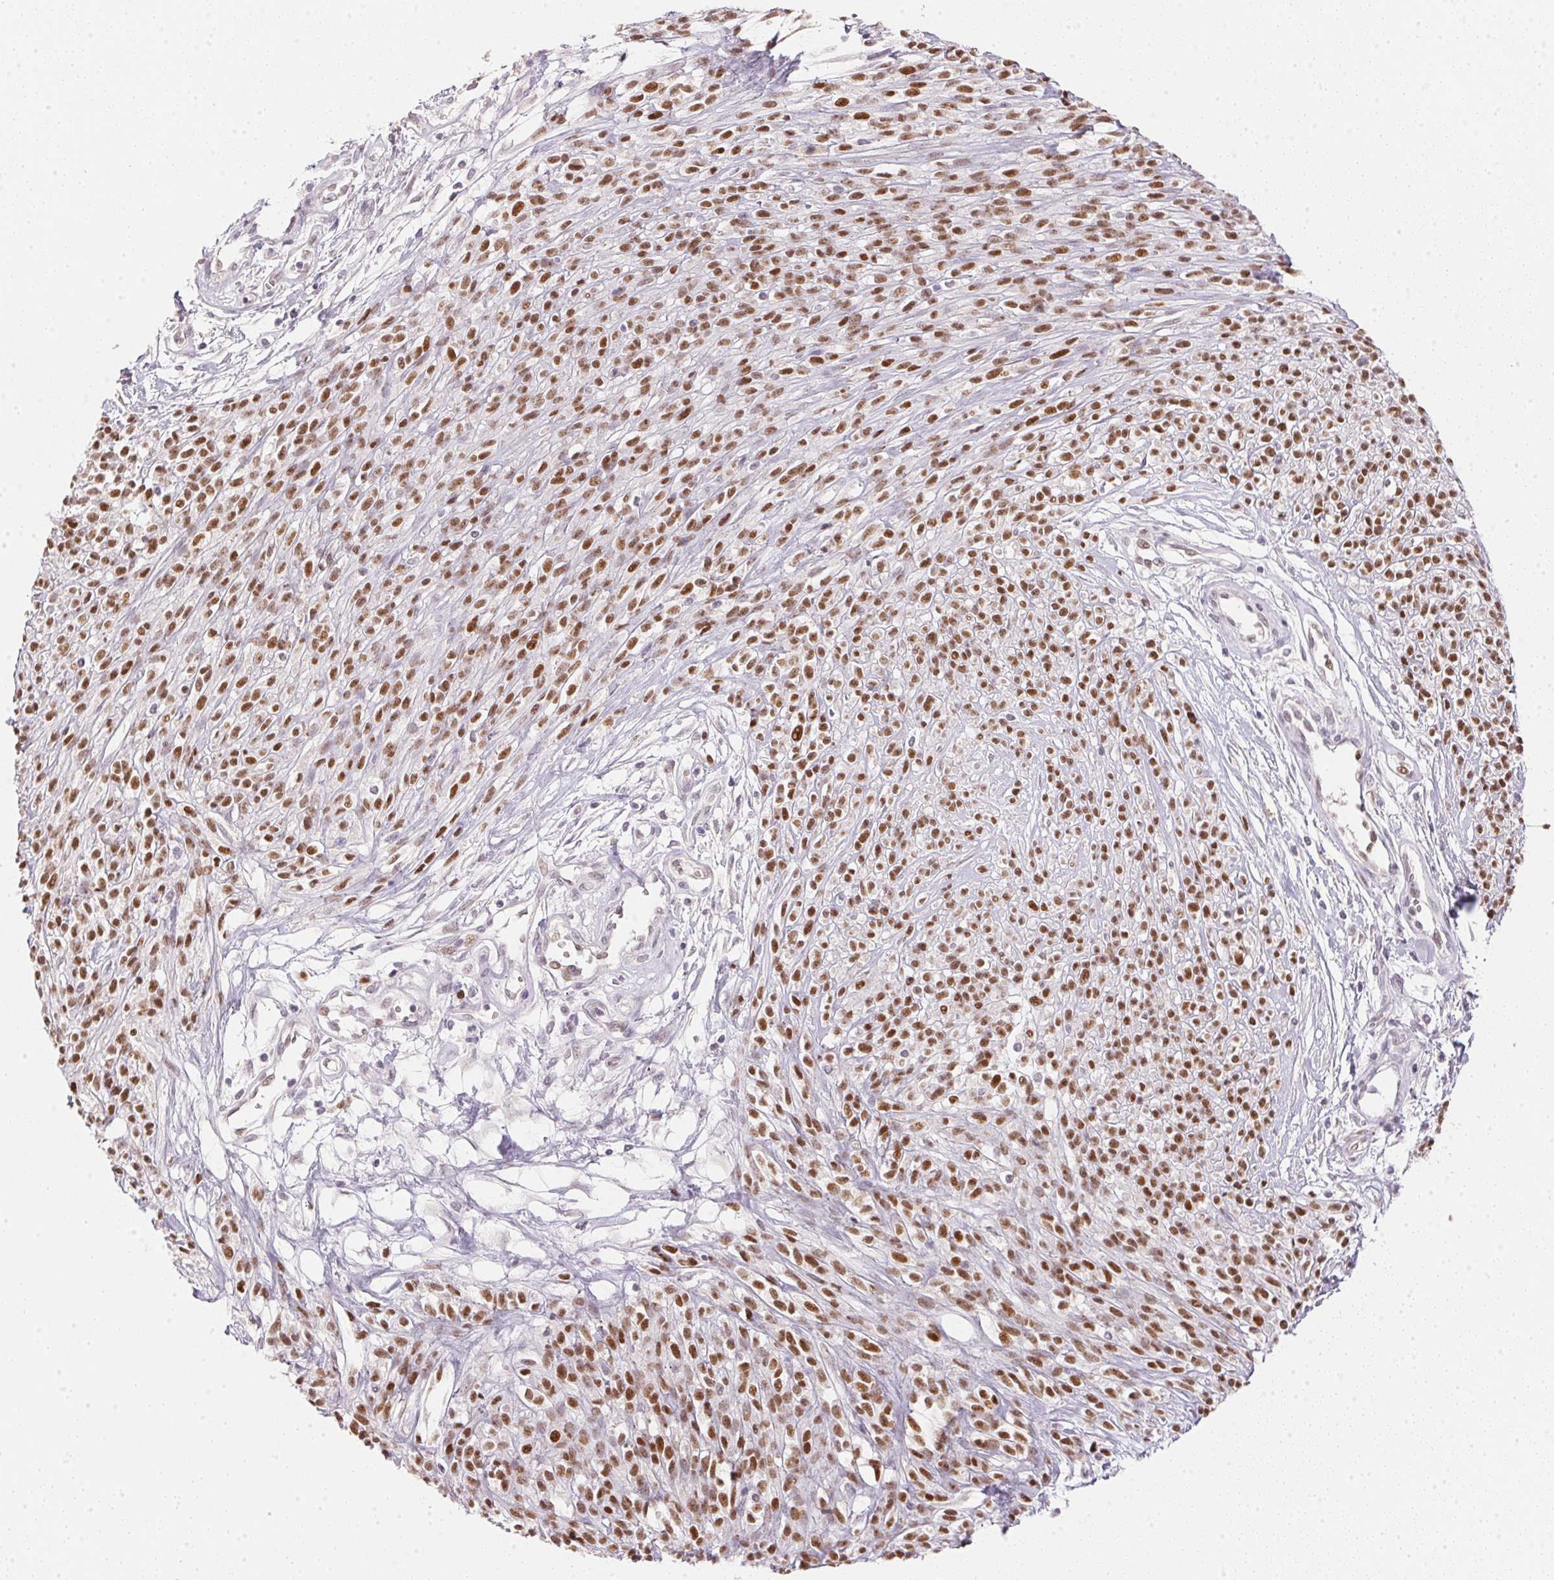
{"staining": {"intensity": "moderate", "quantity": ">75%", "location": "nuclear"}, "tissue": "melanoma", "cell_type": "Tumor cells", "image_type": "cancer", "snomed": [{"axis": "morphology", "description": "Malignant melanoma, NOS"}, {"axis": "topography", "description": "Skin"}, {"axis": "topography", "description": "Skin of trunk"}], "caption": "Moderate nuclear positivity for a protein is appreciated in about >75% of tumor cells of melanoma using IHC.", "gene": "POLR3G", "patient": {"sex": "male", "age": 74}}